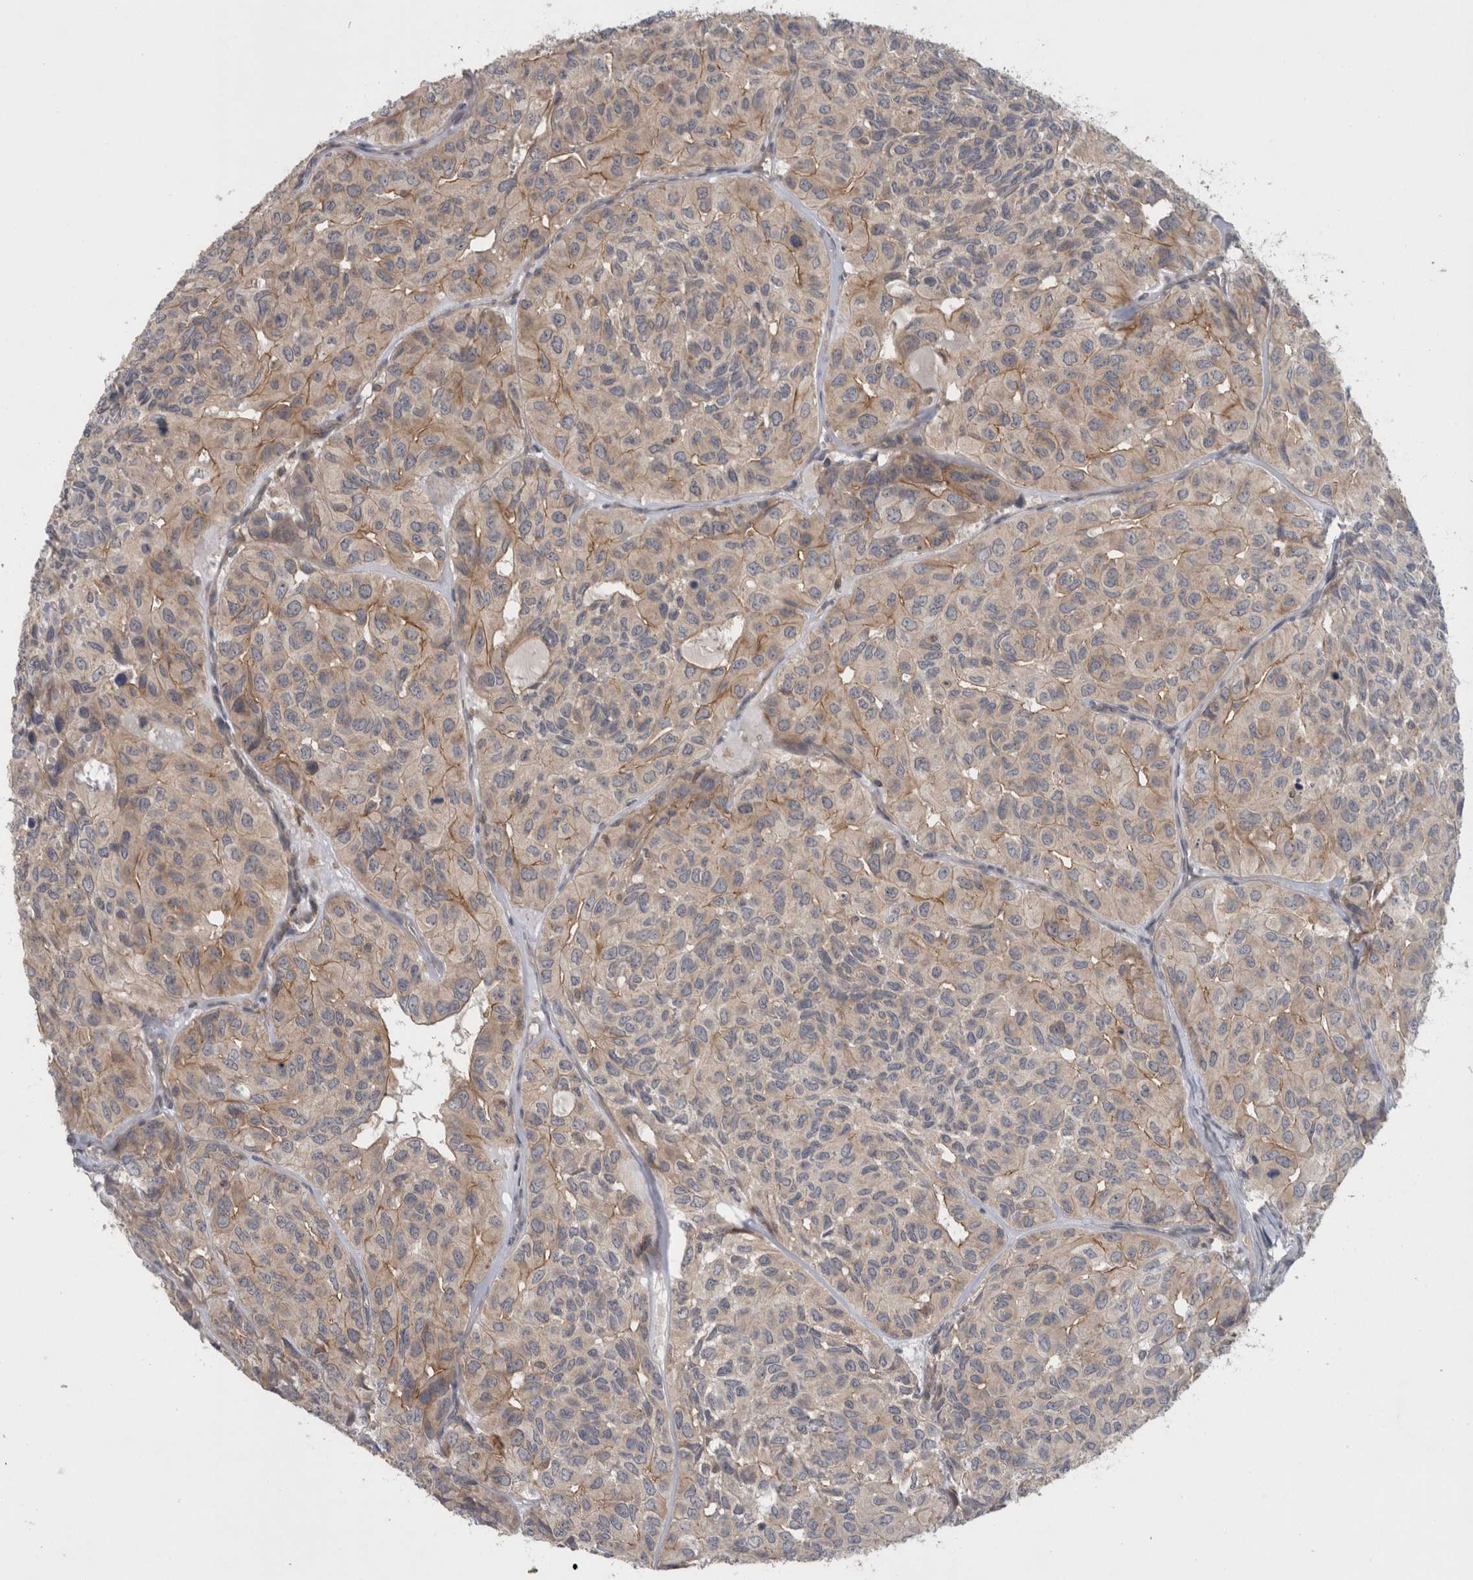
{"staining": {"intensity": "weak", "quantity": "25%-75%", "location": "cytoplasmic/membranous"}, "tissue": "head and neck cancer", "cell_type": "Tumor cells", "image_type": "cancer", "snomed": [{"axis": "morphology", "description": "Adenocarcinoma, NOS"}, {"axis": "topography", "description": "Salivary gland, NOS"}, {"axis": "topography", "description": "Head-Neck"}], "caption": "Immunohistochemical staining of human head and neck cancer displays low levels of weak cytoplasmic/membranous protein positivity in about 25%-75% of tumor cells.", "gene": "SCARA5", "patient": {"sex": "female", "age": 76}}